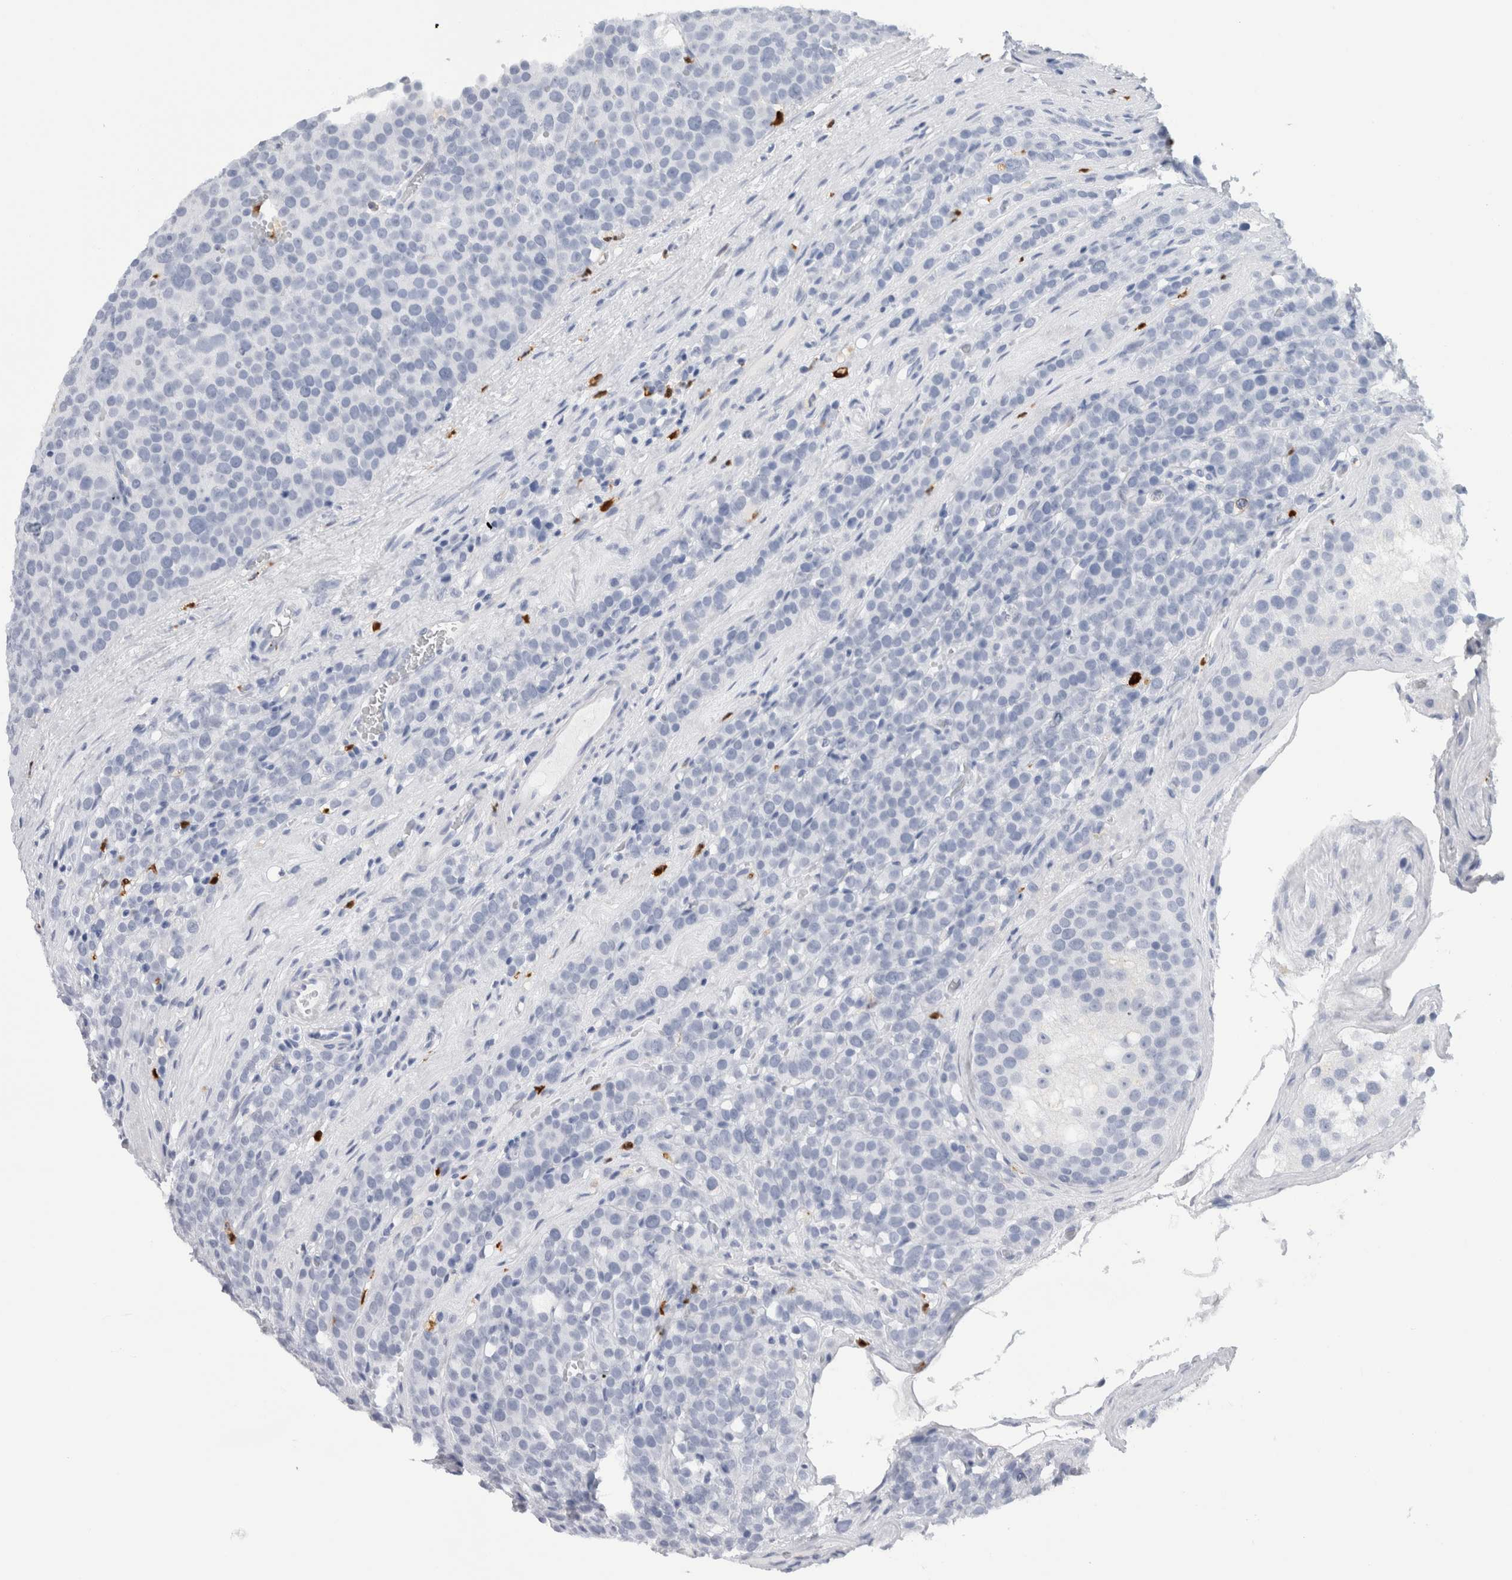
{"staining": {"intensity": "negative", "quantity": "none", "location": "none"}, "tissue": "testis cancer", "cell_type": "Tumor cells", "image_type": "cancer", "snomed": [{"axis": "morphology", "description": "Seminoma, NOS"}, {"axis": "topography", "description": "Testis"}], "caption": "IHC image of seminoma (testis) stained for a protein (brown), which reveals no staining in tumor cells.", "gene": "S100A8", "patient": {"sex": "male", "age": 71}}